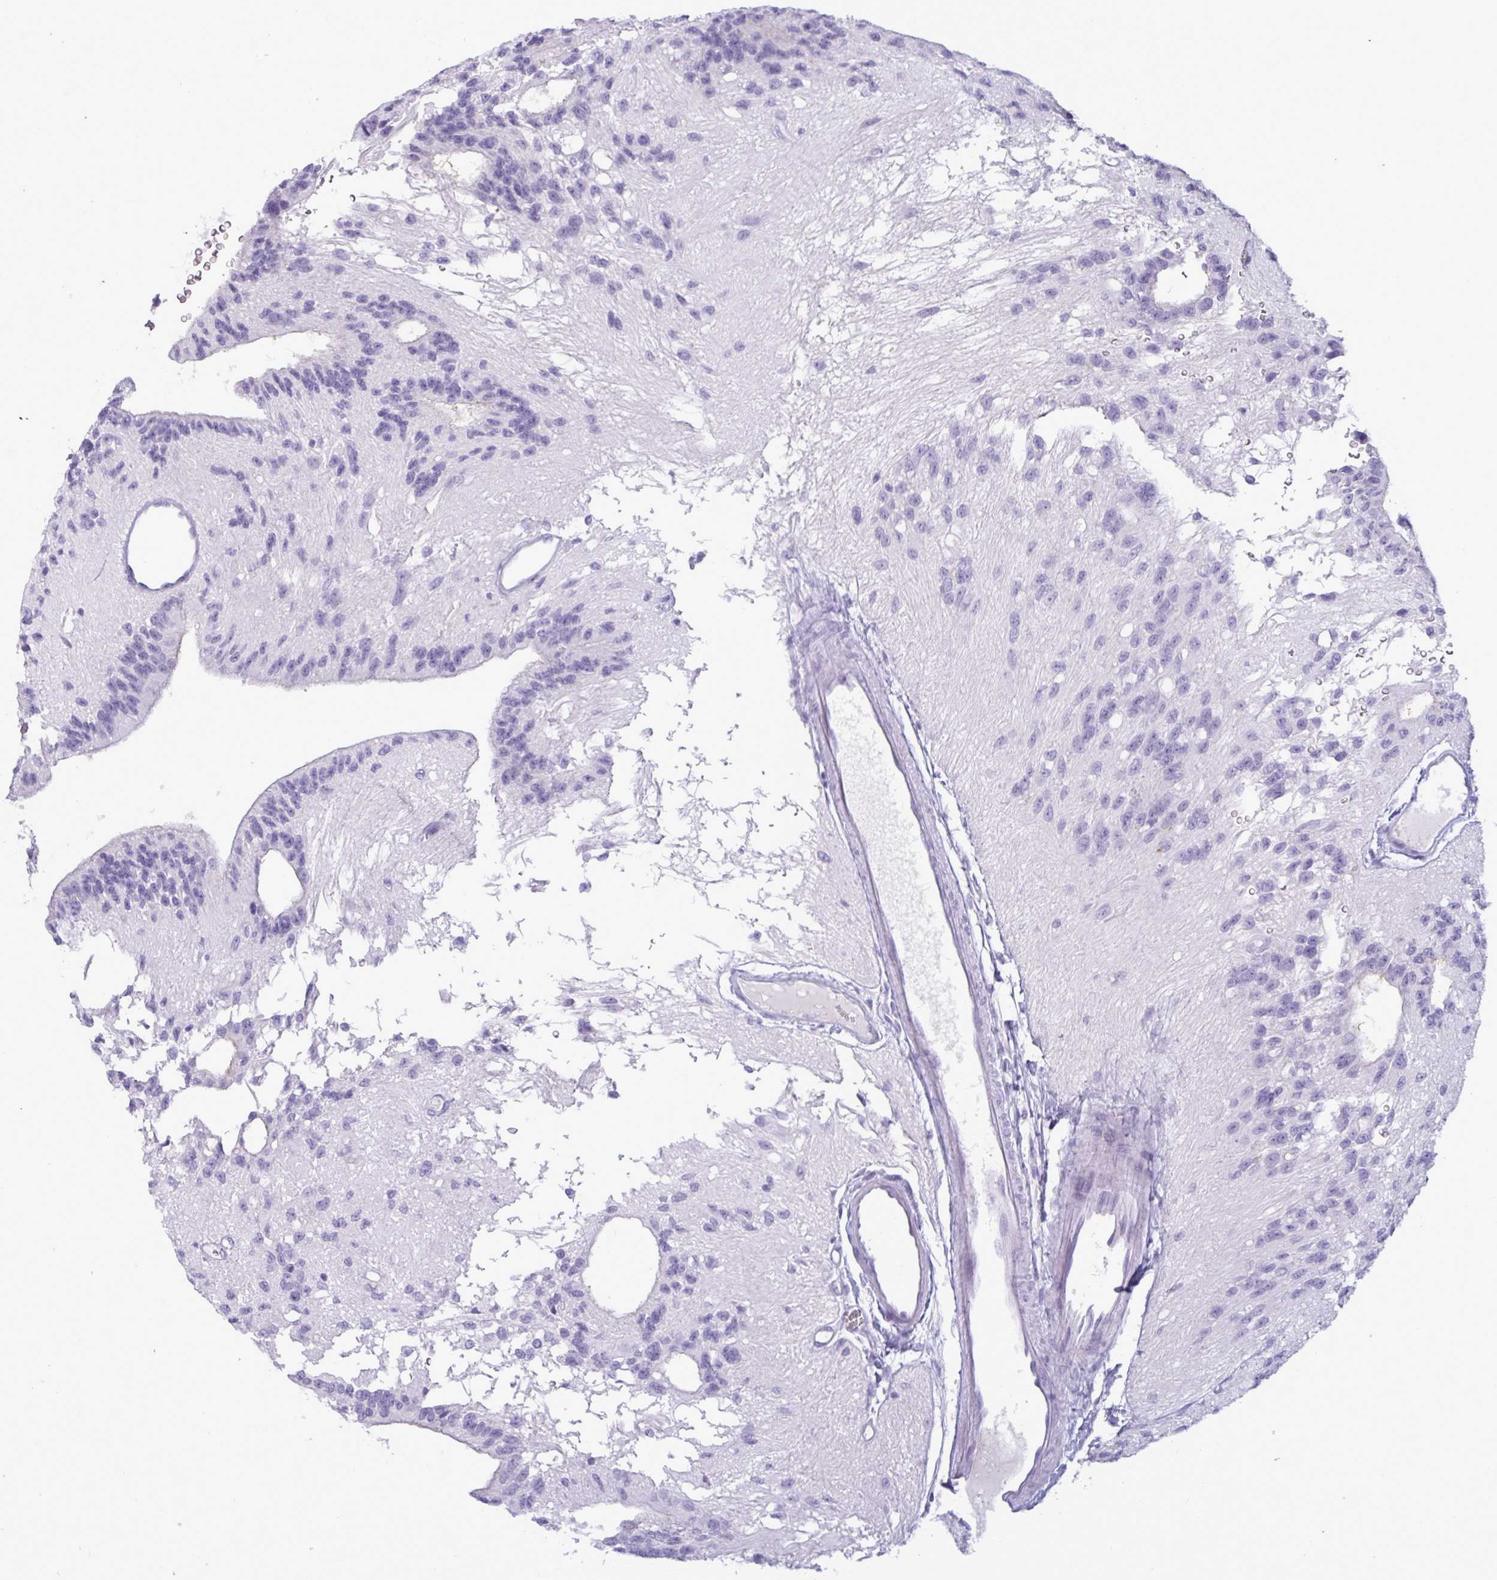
{"staining": {"intensity": "negative", "quantity": "none", "location": "none"}, "tissue": "glioma", "cell_type": "Tumor cells", "image_type": "cancer", "snomed": [{"axis": "morphology", "description": "Glioma, malignant, Low grade"}, {"axis": "topography", "description": "Brain"}], "caption": "The image shows no staining of tumor cells in low-grade glioma (malignant). Brightfield microscopy of immunohistochemistry stained with DAB (3,3'-diaminobenzidine) (brown) and hematoxylin (blue), captured at high magnification.", "gene": "BBS10", "patient": {"sex": "male", "age": 31}}